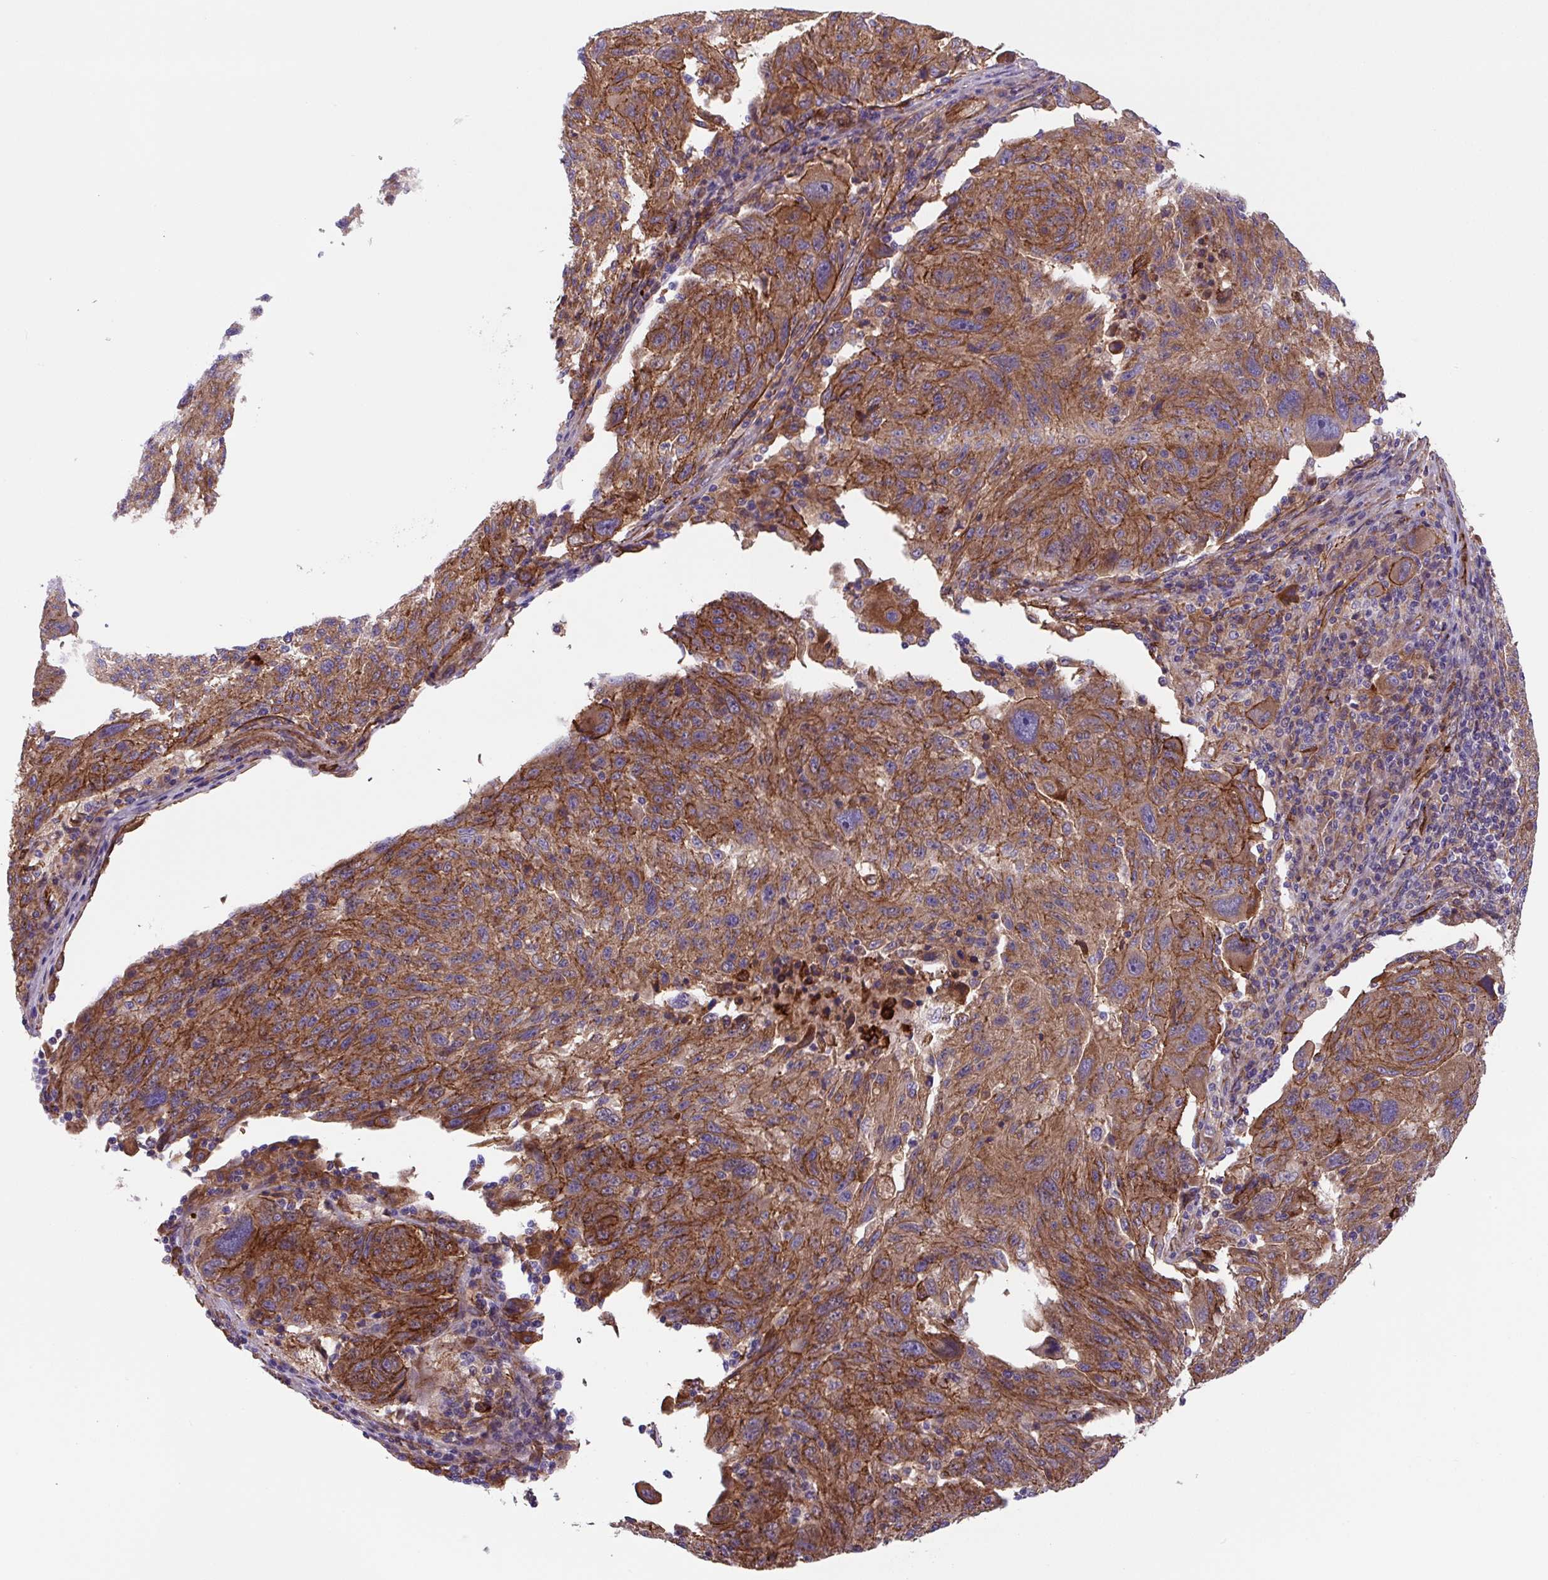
{"staining": {"intensity": "moderate", "quantity": ">75%", "location": "cytoplasmic/membranous"}, "tissue": "melanoma", "cell_type": "Tumor cells", "image_type": "cancer", "snomed": [{"axis": "morphology", "description": "Malignant melanoma, NOS"}, {"axis": "topography", "description": "Skin"}], "caption": "A micrograph of human melanoma stained for a protein displays moderate cytoplasmic/membranous brown staining in tumor cells. The protein is stained brown, and the nuclei are stained in blue (DAB IHC with brightfield microscopy, high magnification).", "gene": "DHFR2", "patient": {"sex": "male", "age": 53}}